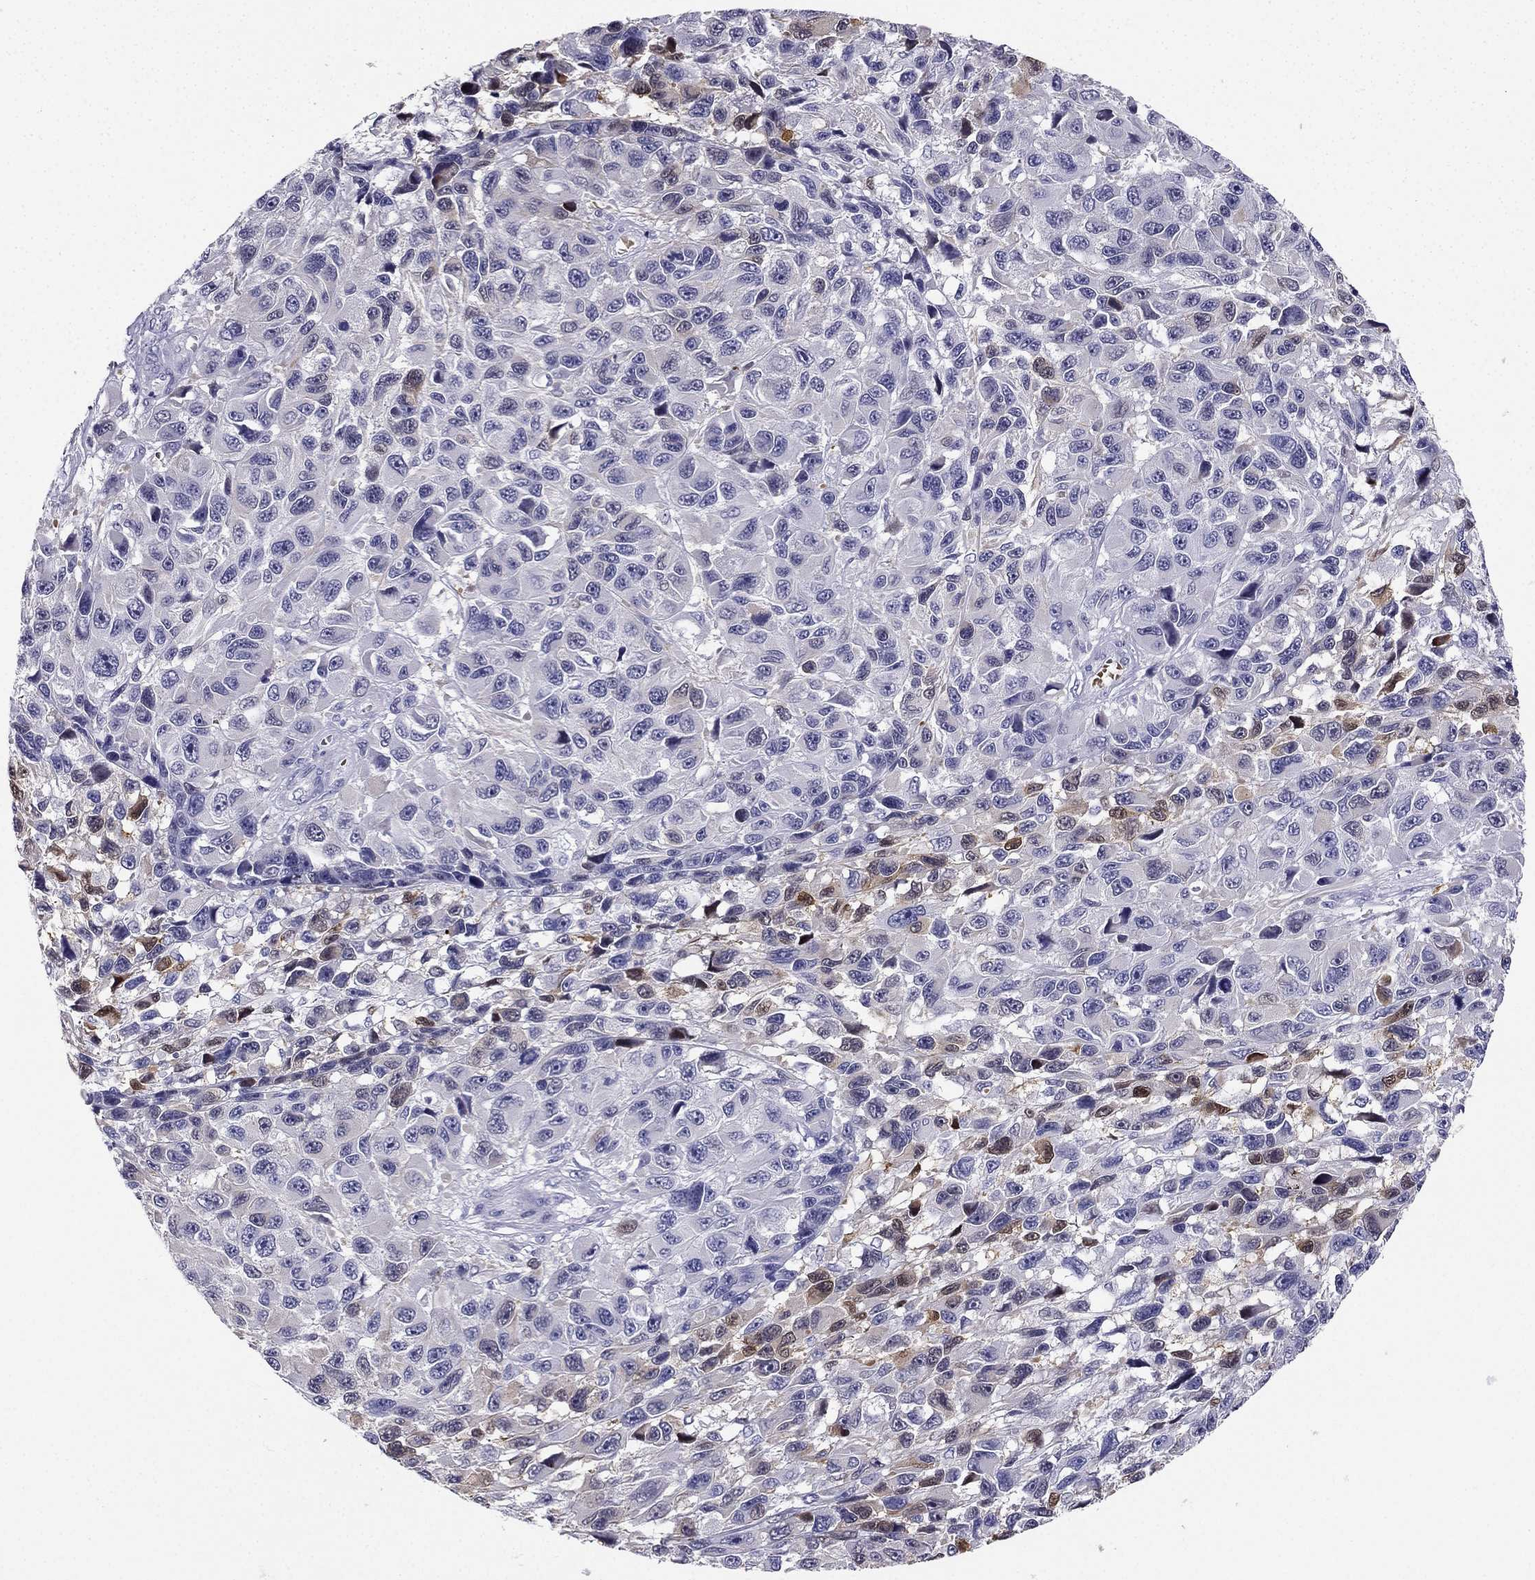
{"staining": {"intensity": "negative", "quantity": "none", "location": "none"}, "tissue": "melanoma", "cell_type": "Tumor cells", "image_type": "cancer", "snomed": [{"axis": "morphology", "description": "Malignant melanoma, NOS"}, {"axis": "topography", "description": "Skin"}], "caption": "Photomicrograph shows no protein staining in tumor cells of malignant melanoma tissue. (IHC, brightfield microscopy, high magnification).", "gene": "RSPH14", "patient": {"sex": "male", "age": 53}}